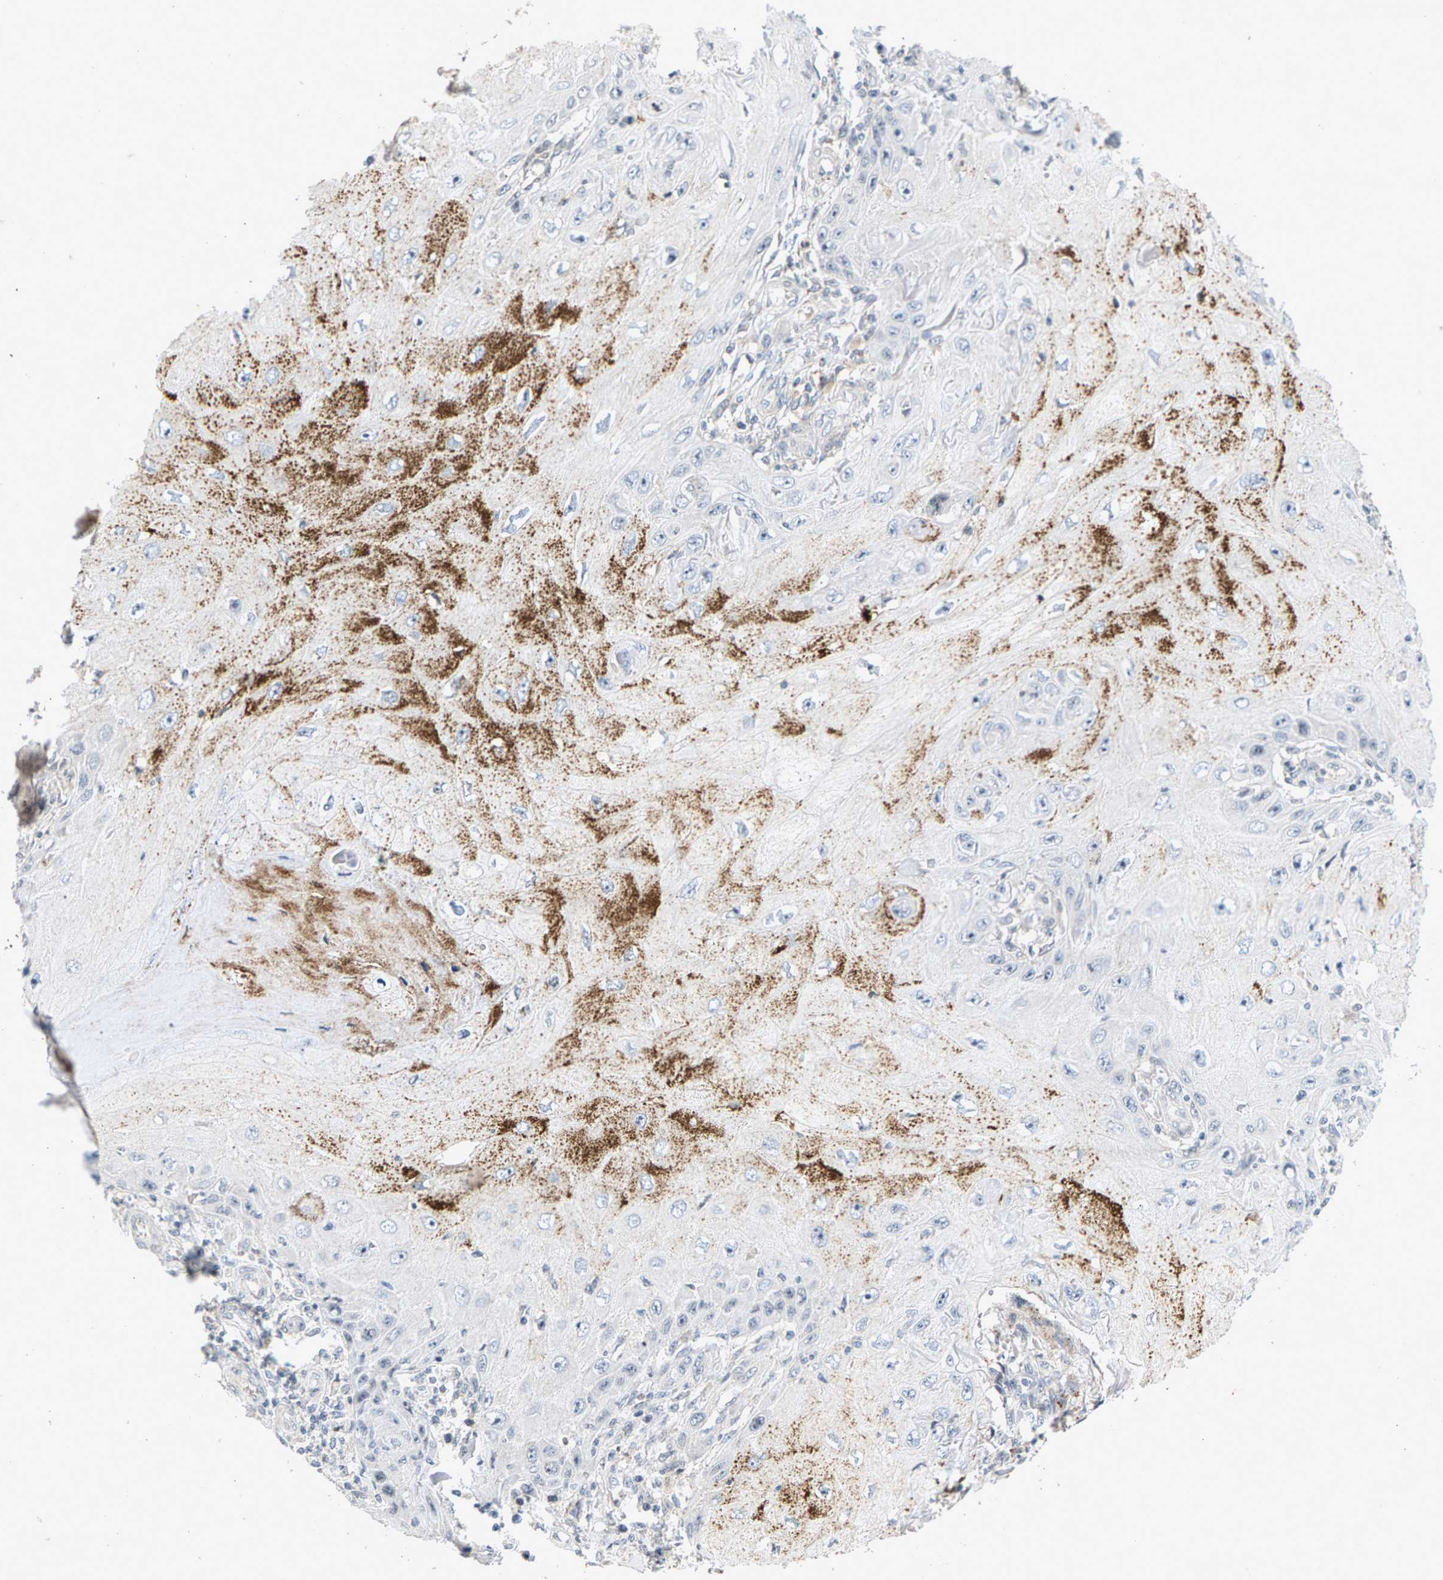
{"staining": {"intensity": "negative", "quantity": "none", "location": "none"}, "tissue": "skin cancer", "cell_type": "Tumor cells", "image_type": "cancer", "snomed": [{"axis": "morphology", "description": "Squamous cell carcinoma, NOS"}, {"axis": "topography", "description": "Skin"}], "caption": "Immunohistochemistry (IHC) photomicrograph of human skin cancer stained for a protein (brown), which demonstrates no expression in tumor cells.", "gene": "ZPR1", "patient": {"sex": "female", "age": 73}}